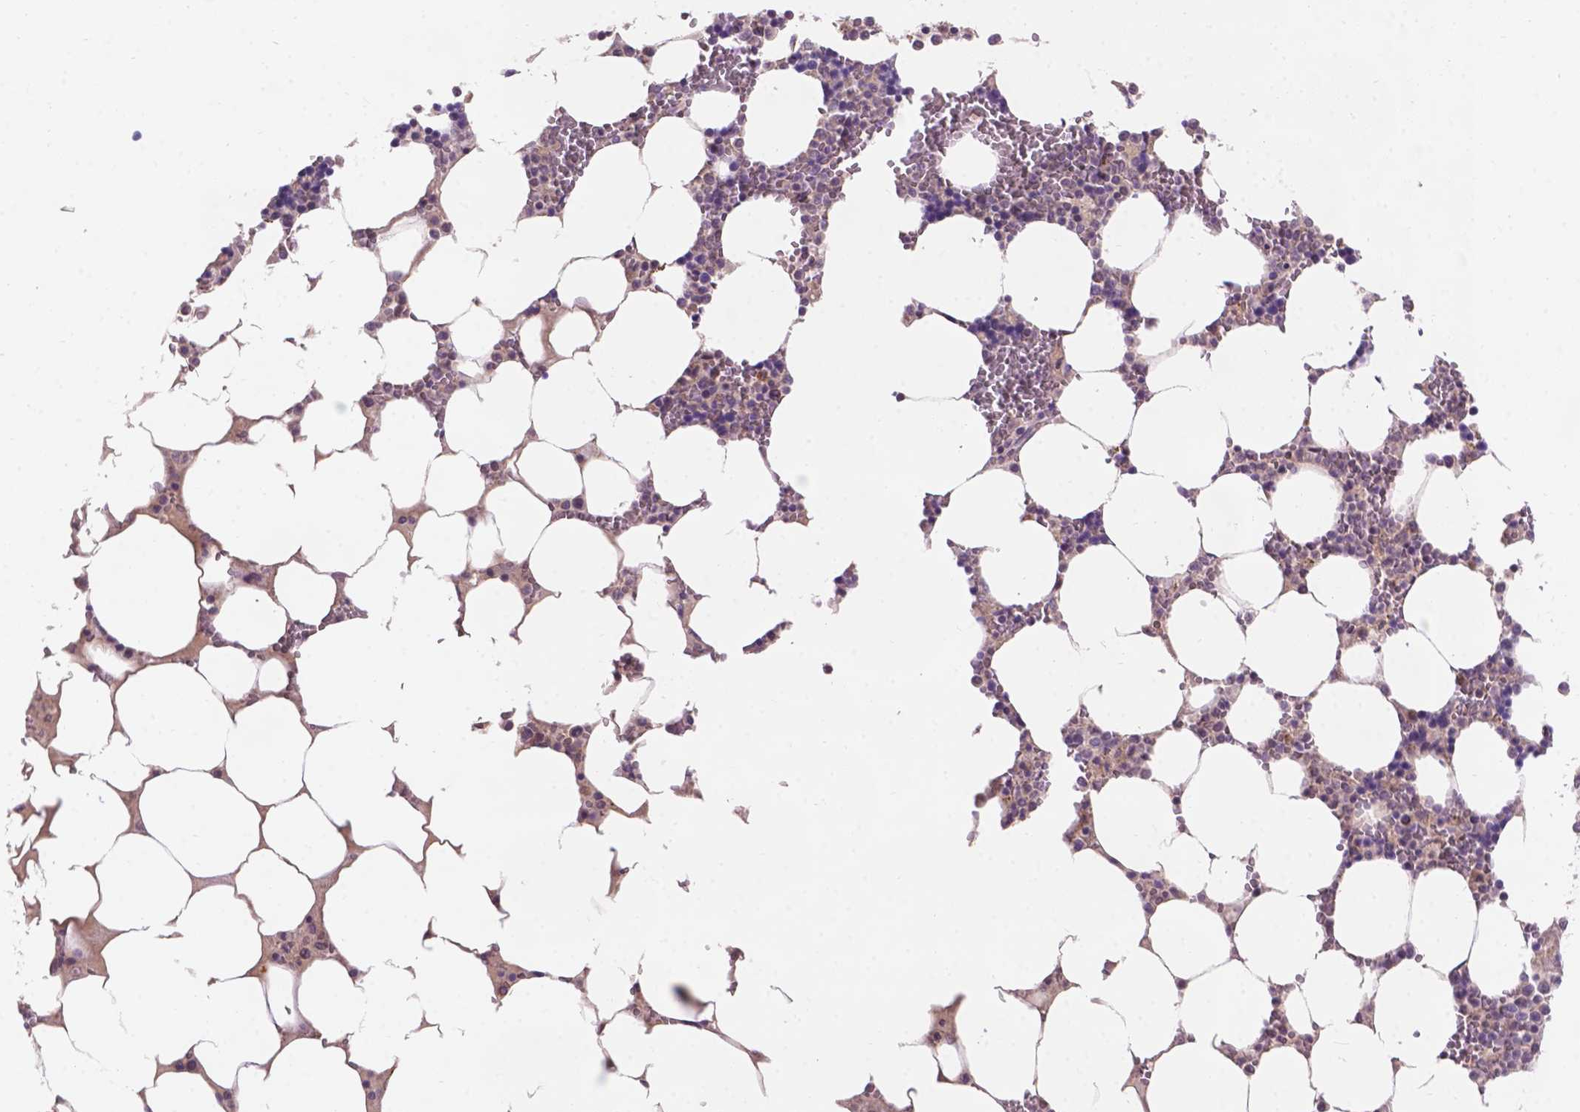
{"staining": {"intensity": "negative", "quantity": "none", "location": "none"}, "tissue": "bone marrow", "cell_type": "Hematopoietic cells", "image_type": "normal", "snomed": [{"axis": "morphology", "description": "Normal tissue, NOS"}, {"axis": "topography", "description": "Bone marrow"}], "caption": "This is an immunohistochemistry photomicrograph of benign bone marrow. There is no staining in hematopoietic cells.", "gene": "GXYLT2", "patient": {"sex": "male", "age": 64}}